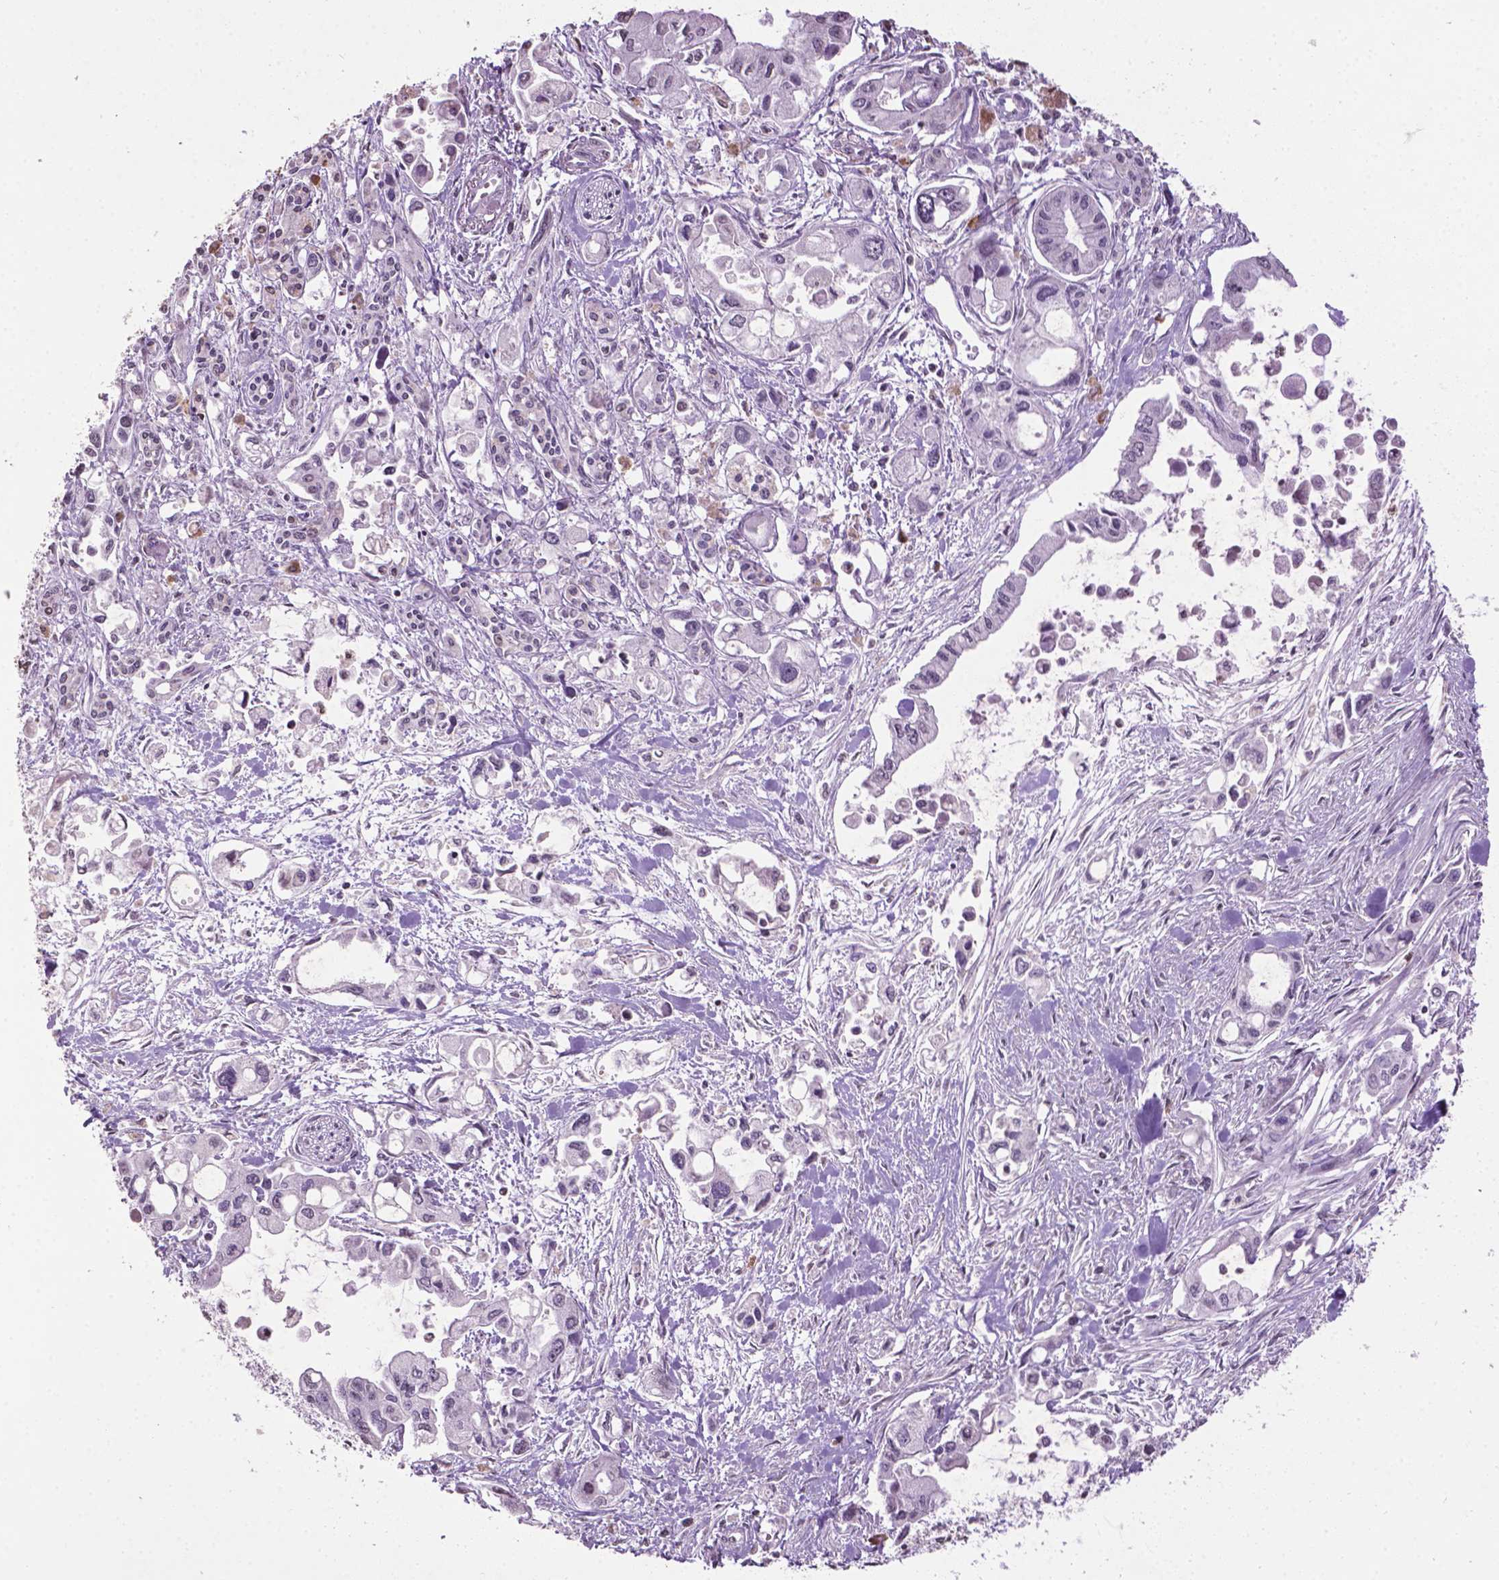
{"staining": {"intensity": "negative", "quantity": "none", "location": "none"}, "tissue": "pancreatic cancer", "cell_type": "Tumor cells", "image_type": "cancer", "snomed": [{"axis": "morphology", "description": "Adenocarcinoma, NOS"}, {"axis": "topography", "description": "Pancreas"}], "caption": "This micrograph is of adenocarcinoma (pancreatic) stained with immunohistochemistry to label a protein in brown with the nuclei are counter-stained blue. There is no expression in tumor cells.", "gene": "NTNG2", "patient": {"sex": "female", "age": 61}}